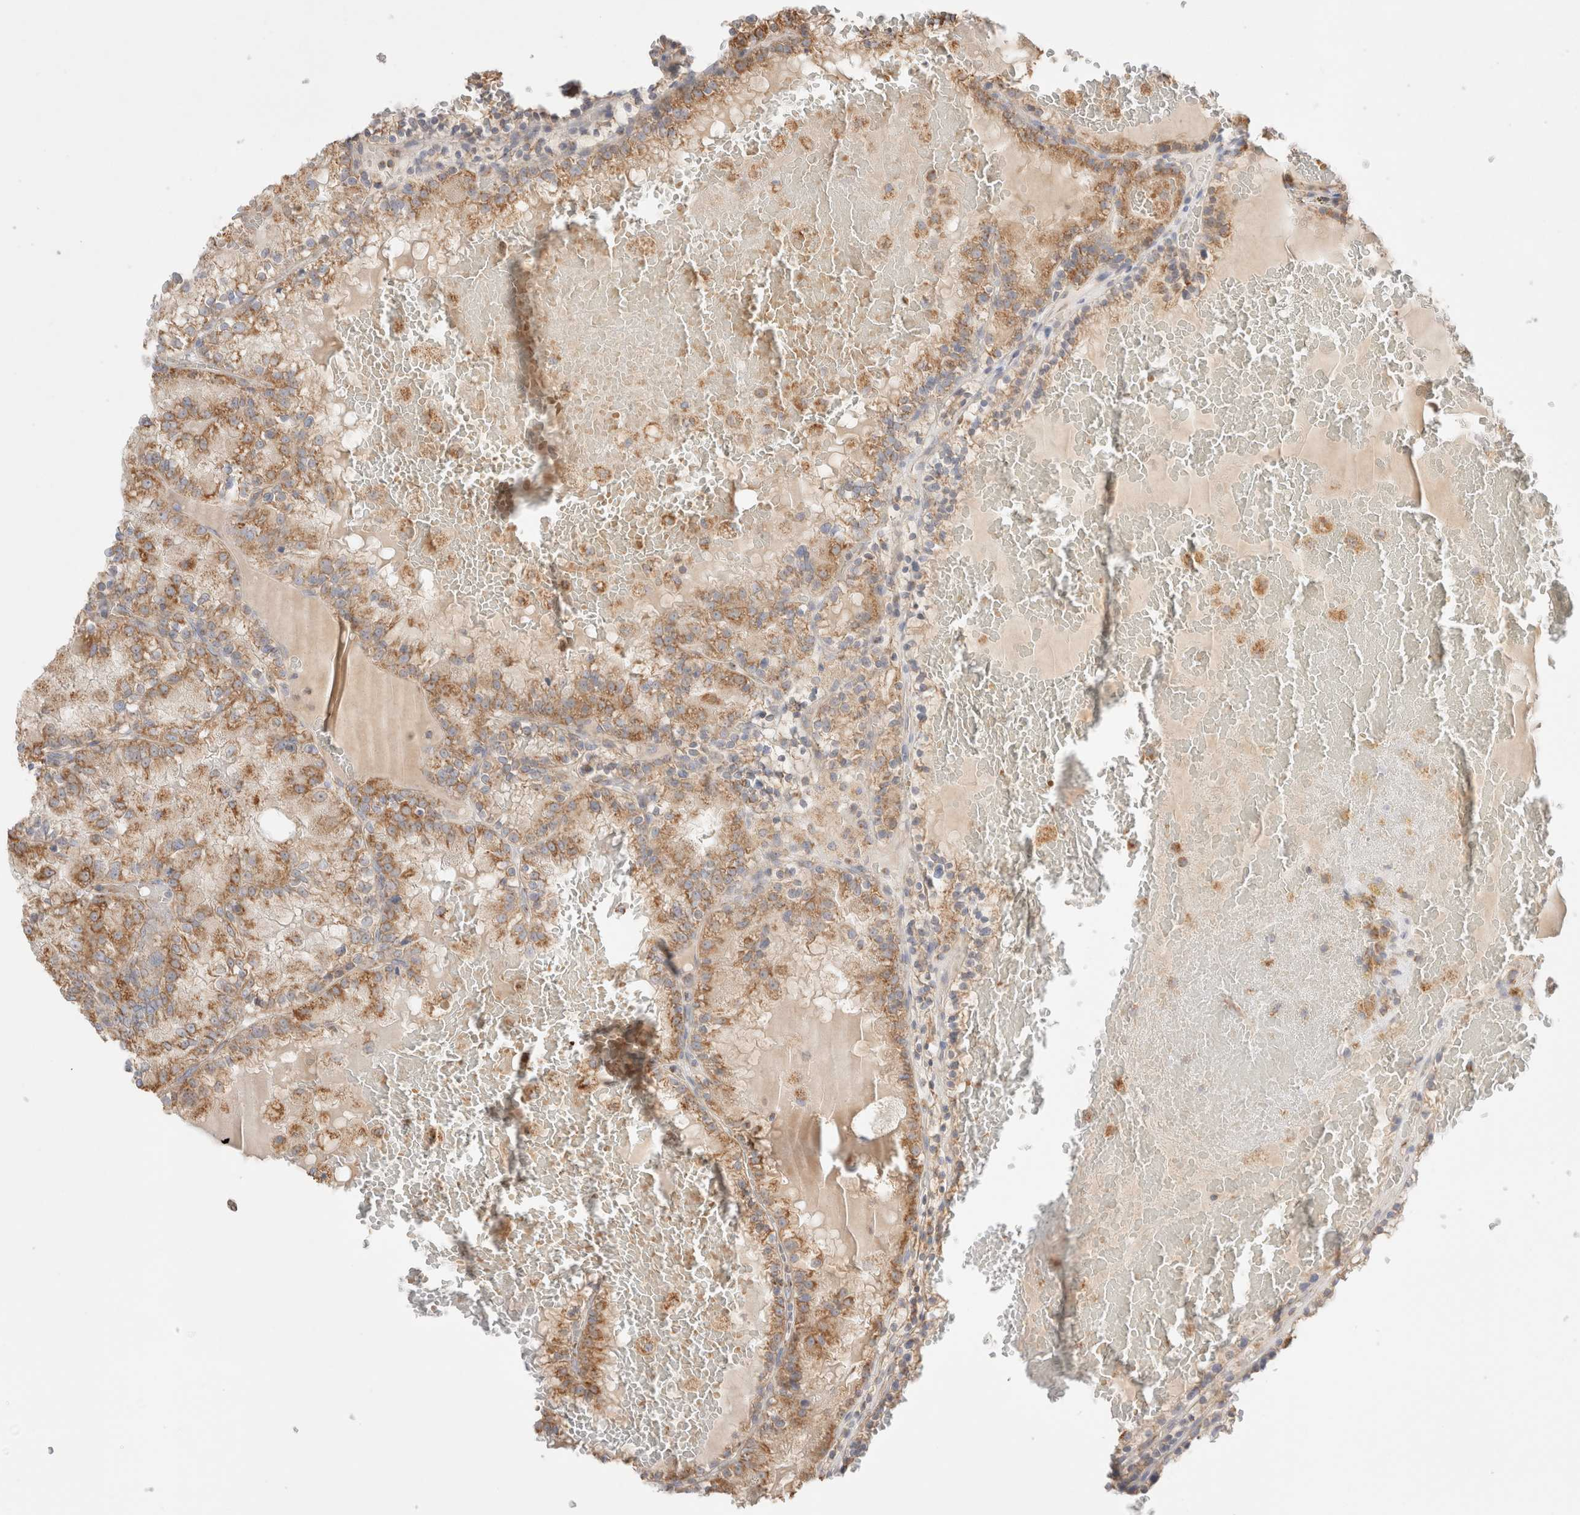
{"staining": {"intensity": "moderate", "quantity": ">75%", "location": "cytoplasmic/membranous"}, "tissue": "renal cancer", "cell_type": "Tumor cells", "image_type": "cancer", "snomed": [{"axis": "morphology", "description": "Adenocarcinoma, NOS"}, {"axis": "topography", "description": "Kidney"}], "caption": "There is medium levels of moderate cytoplasmic/membranous staining in tumor cells of renal adenocarcinoma, as demonstrated by immunohistochemical staining (brown color).", "gene": "TMPPE", "patient": {"sex": "female", "age": 56}}